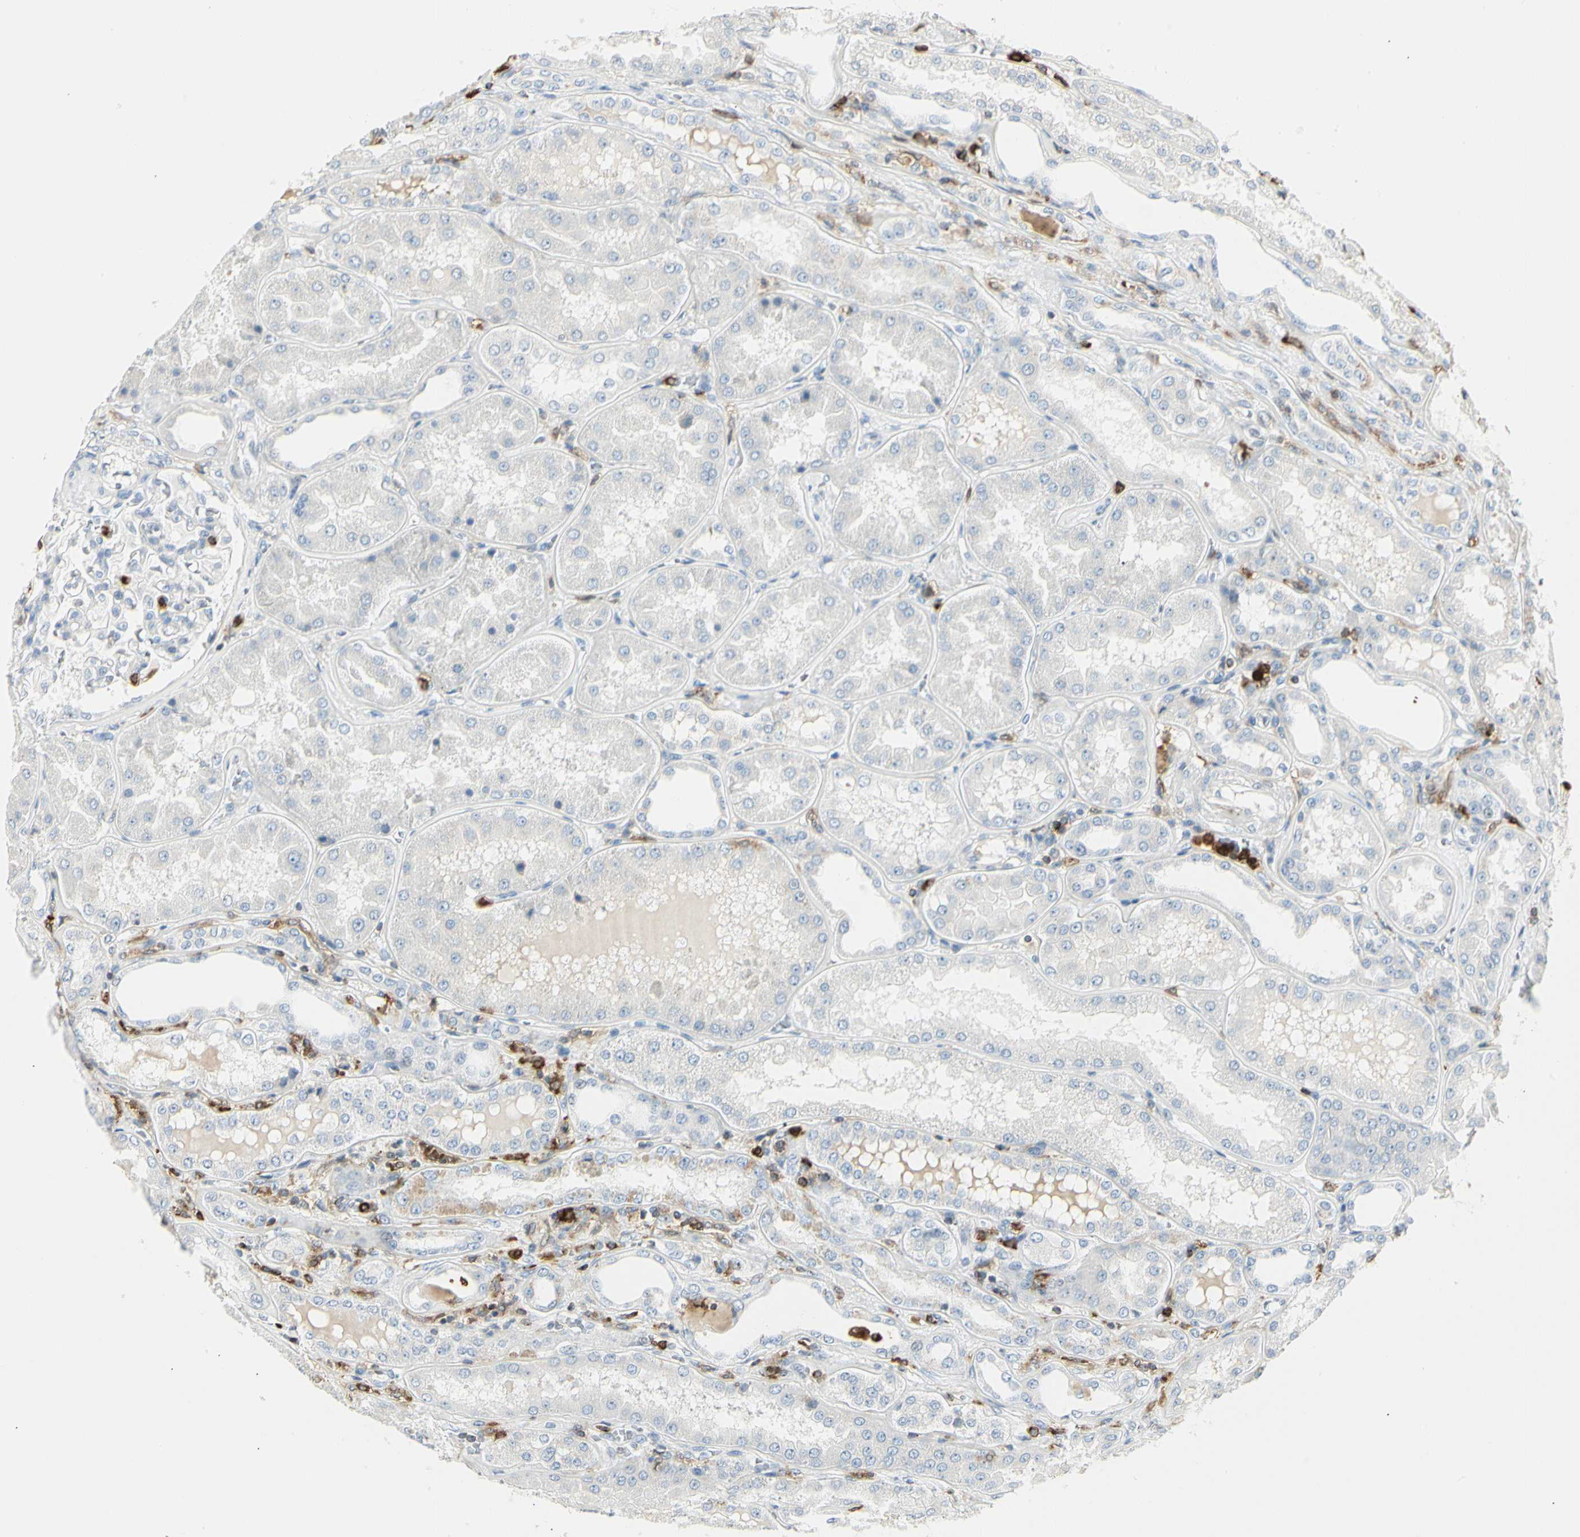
{"staining": {"intensity": "negative", "quantity": "none", "location": "none"}, "tissue": "kidney", "cell_type": "Cells in glomeruli", "image_type": "normal", "snomed": [{"axis": "morphology", "description": "Normal tissue, NOS"}, {"axis": "topography", "description": "Kidney"}], "caption": "Cells in glomeruli show no significant positivity in normal kidney. (DAB immunohistochemistry with hematoxylin counter stain).", "gene": "ITGB2", "patient": {"sex": "female", "age": 56}}